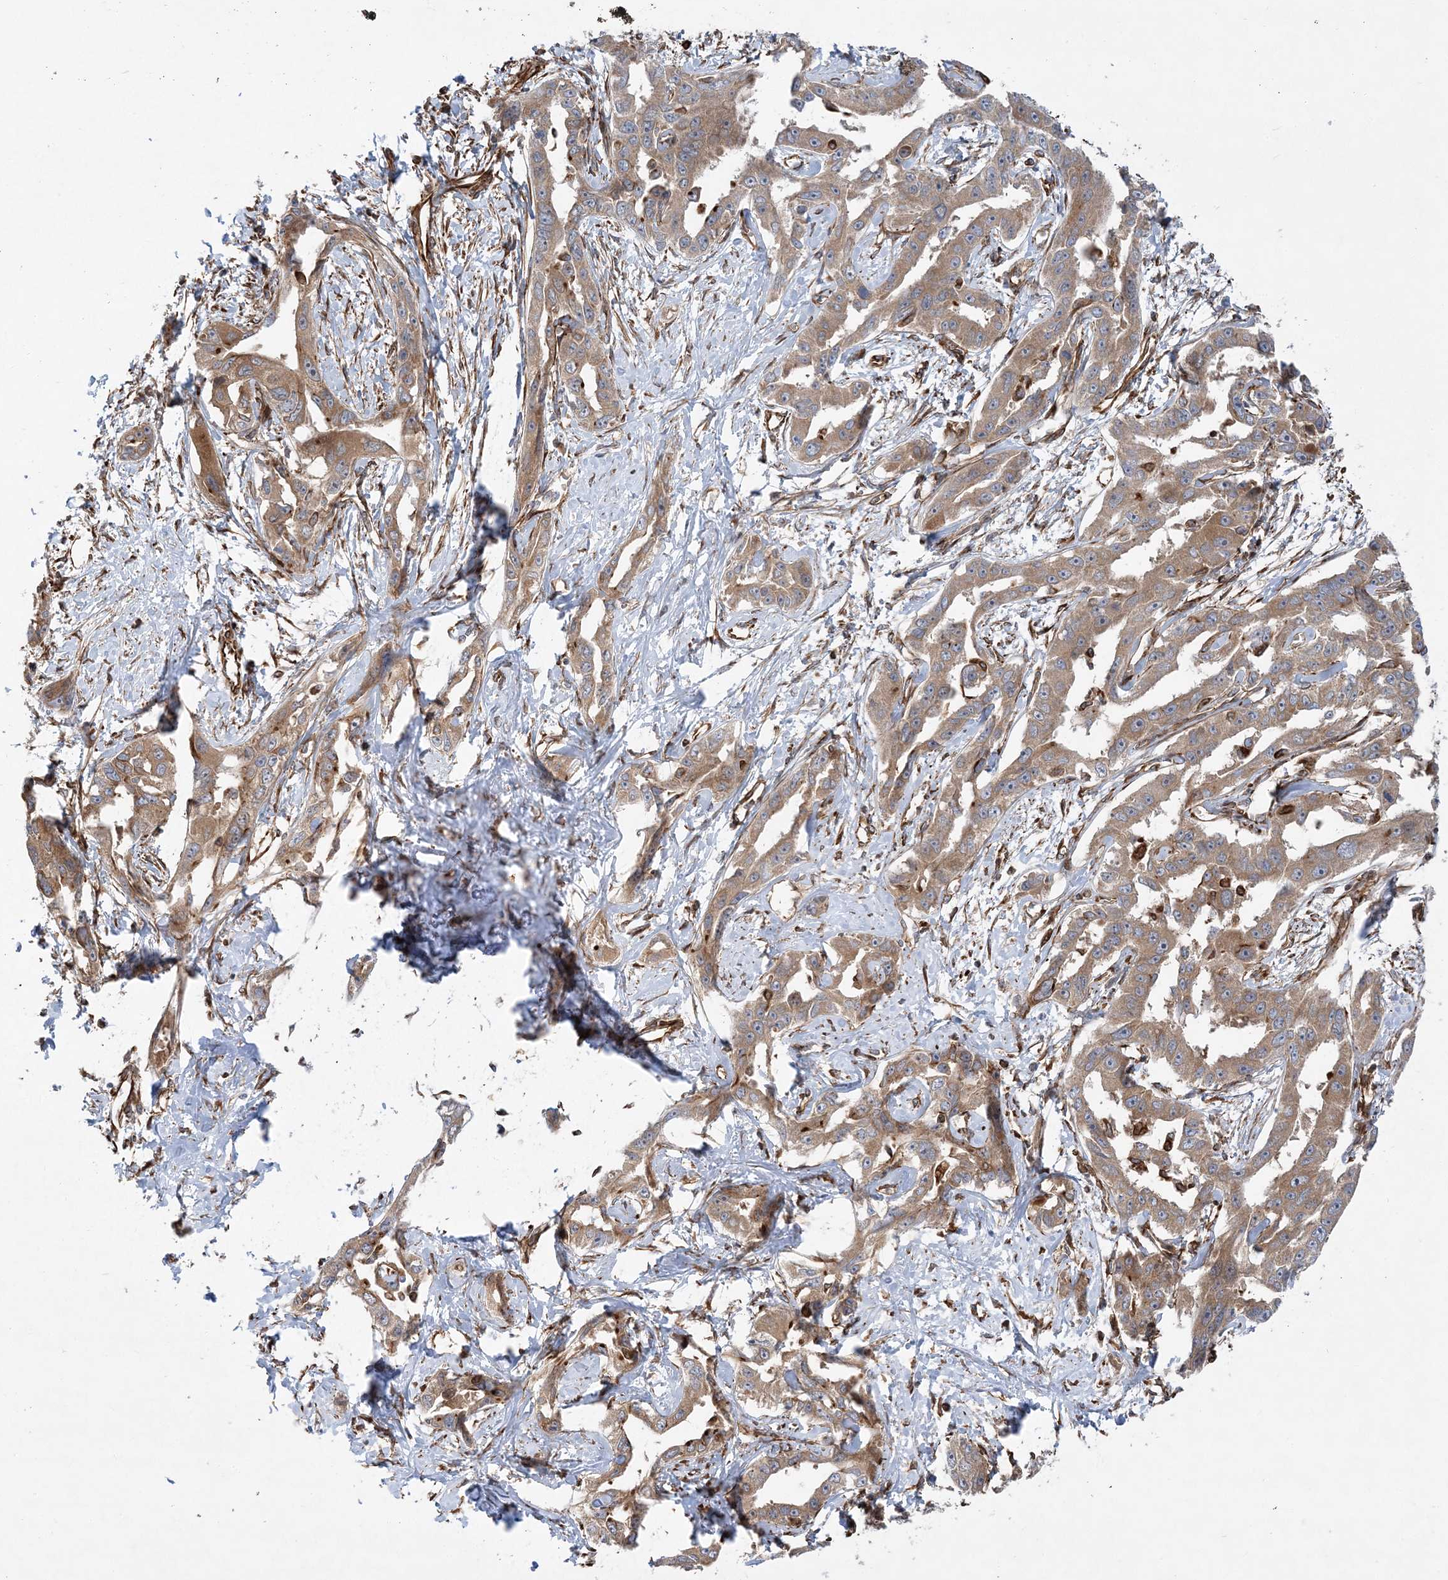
{"staining": {"intensity": "moderate", "quantity": ">75%", "location": "cytoplasmic/membranous"}, "tissue": "liver cancer", "cell_type": "Tumor cells", "image_type": "cancer", "snomed": [{"axis": "morphology", "description": "Cholangiocarcinoma"}, {"axis": "topography", "description": "Liver"}], "caption": "There is medium levels of moderate cytoplasmic/membranous staining in tumor cells of liver cancer, as demonstrated by immunohistochemical staining (brown color).", "gene": "FAM114A2", "patient": {"sex": "male", "age": 59}}